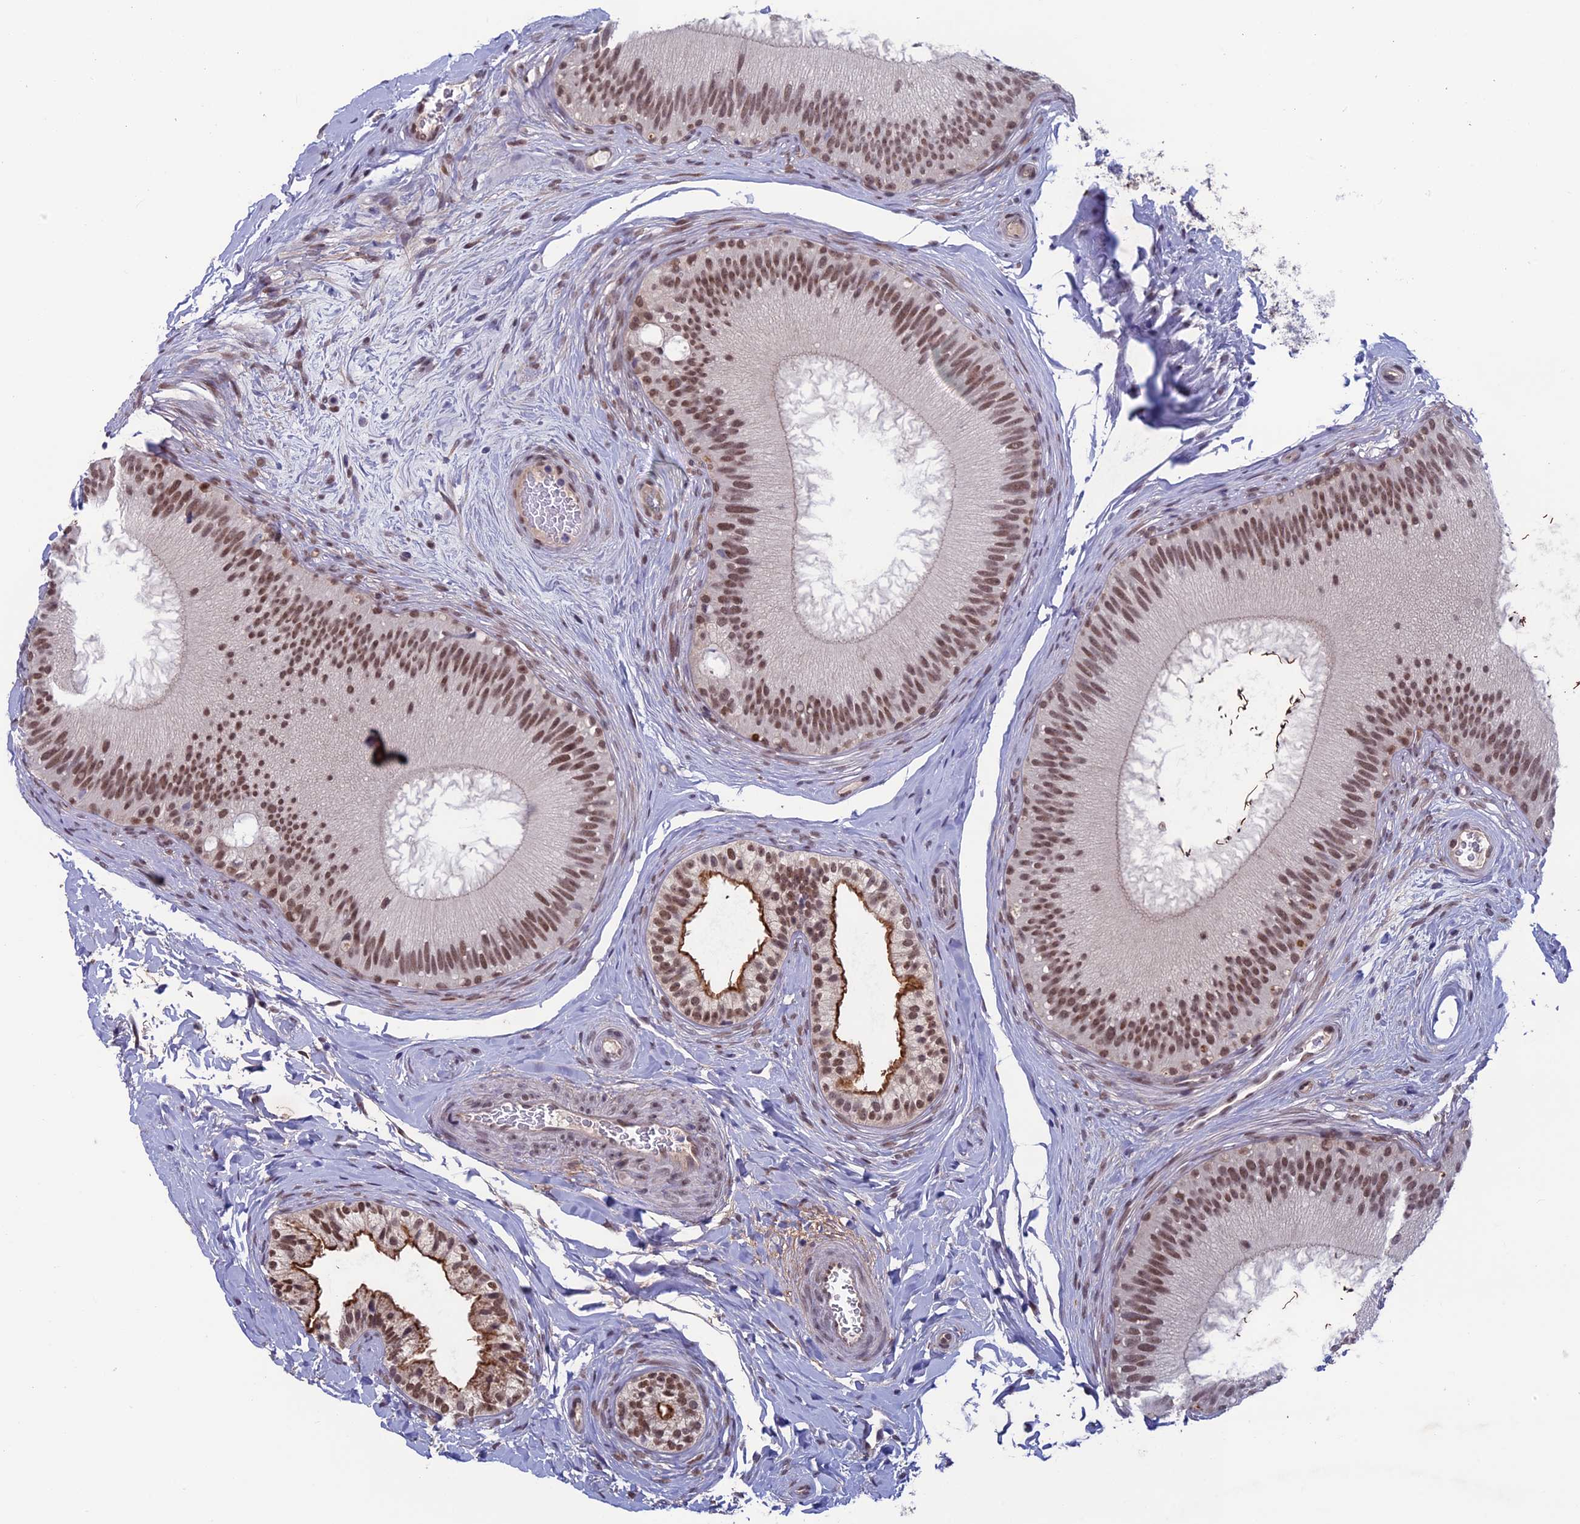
{"staining": {"intensity": "moderate", "quantity": ">75%", "location": "cytoplasmic/membranous,nuclear"}, "tissue": "epididymis", "cell_type": "Glandular cells", "image_type": "normal", "snomed": [{"axis": "morphology", "description": "Normal tissue, NOS"}, {"axis": "topography", "description": "Epididymis"}], "caption": "A brown stain highlights moderate cytoplasmic/membranous,nuclear staining of a protein in glandular cells of benign human epididymis.", "gene": "FKBPL", "patient": {"sex": "male", "age": 45}}